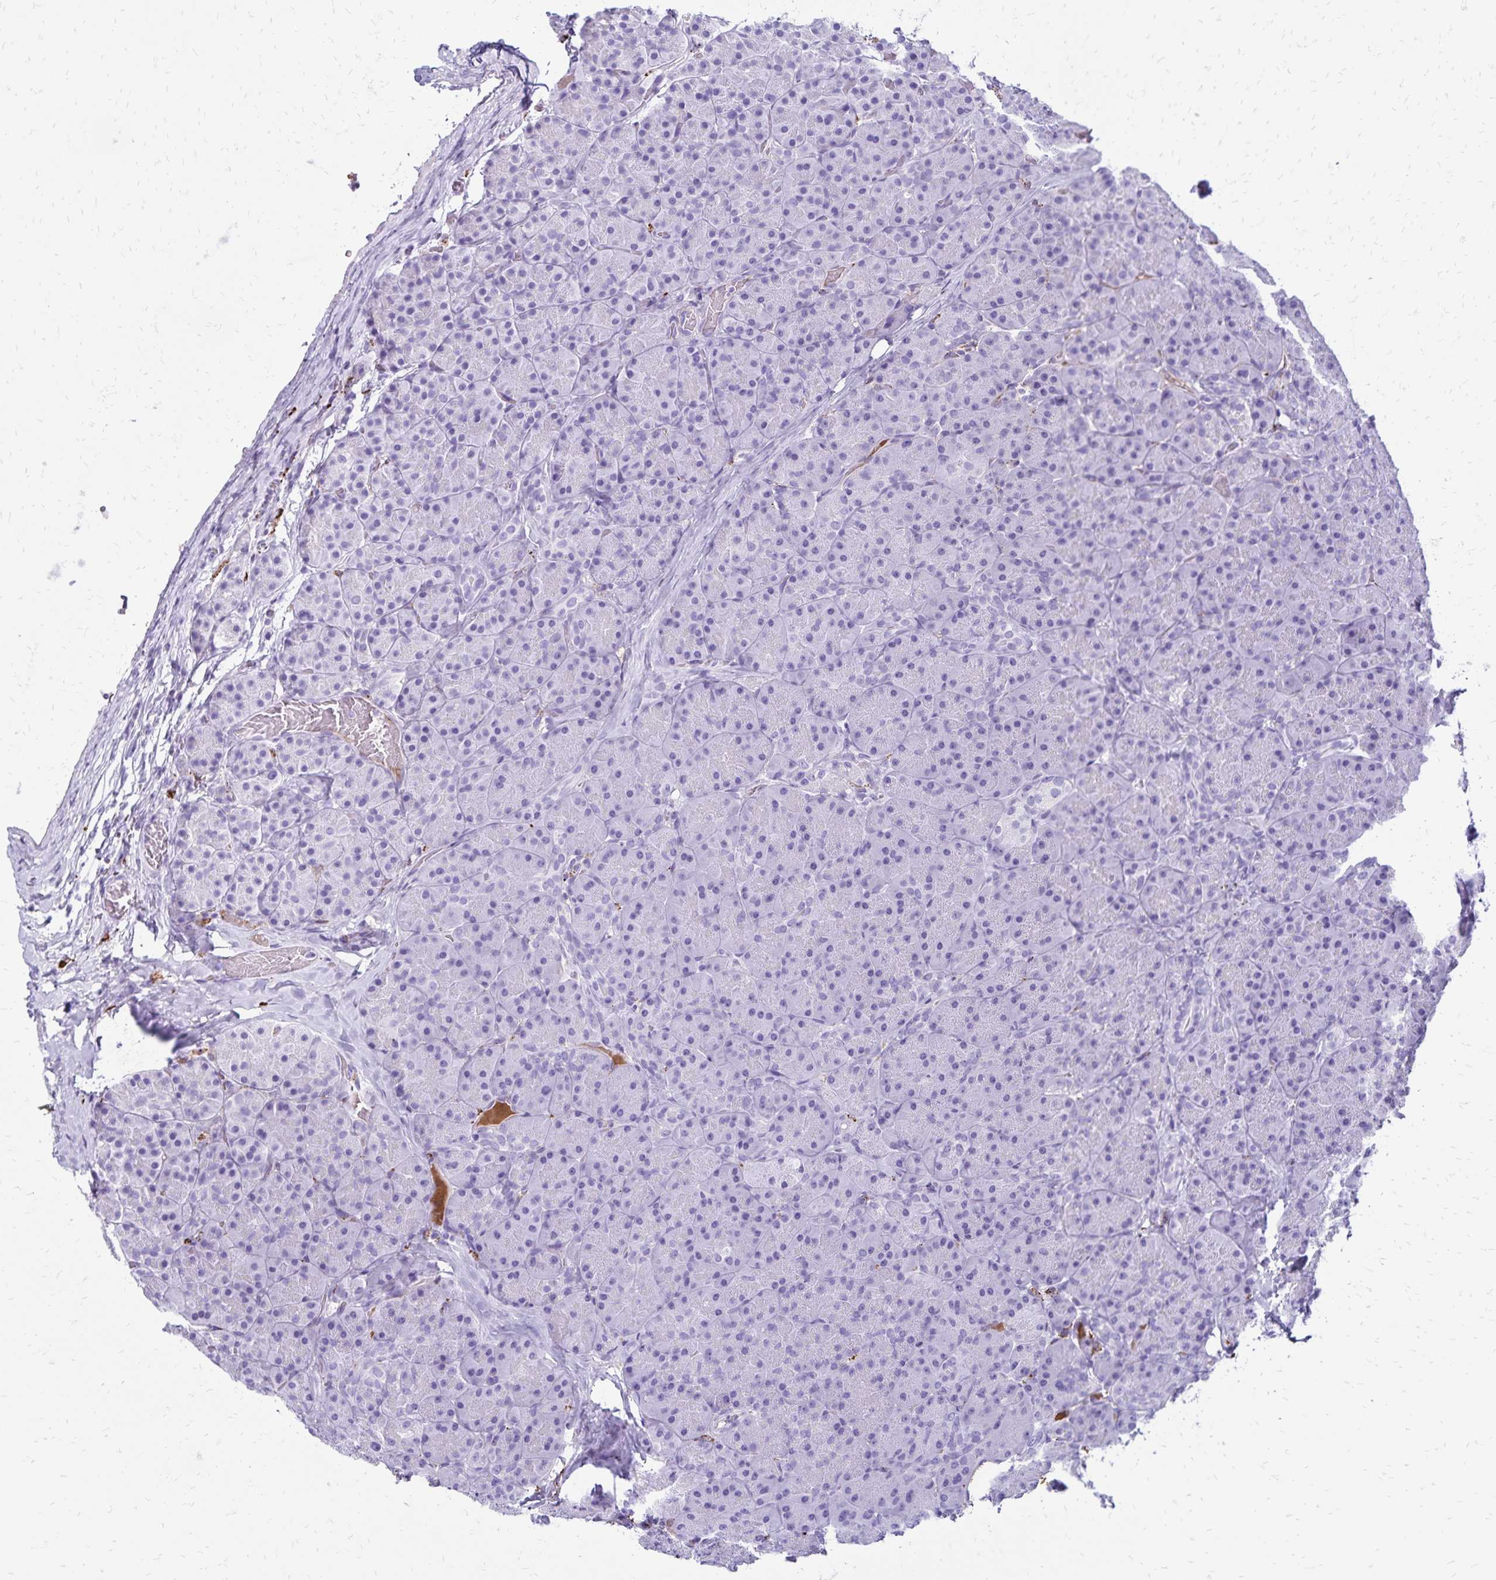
{"staining": {"intensity": "negative", "quantity": "none", "location": "none"}, "tissue": "pancreas", "cell_type": "Exocrine glandular cells", "image_type": "normal", "snomed": [{"axis": "morphology", "description": "Normal tissue, NOS"}, {"axis": "topography", "description": "Pancreas"}], "caption": "Unremarkable pancreas was stained to show a protein in brown. There is no significant positivity in exocrine glandular cells. Brightfield microscopy of immunohistochemistry (IHC) stained with DAB (3,3'-diaminobenzidine) (brown) and hematoxylin (blue), captured at high magnification.", "gene": "CD27", "patient": {"sex": "male", "age": 57}}